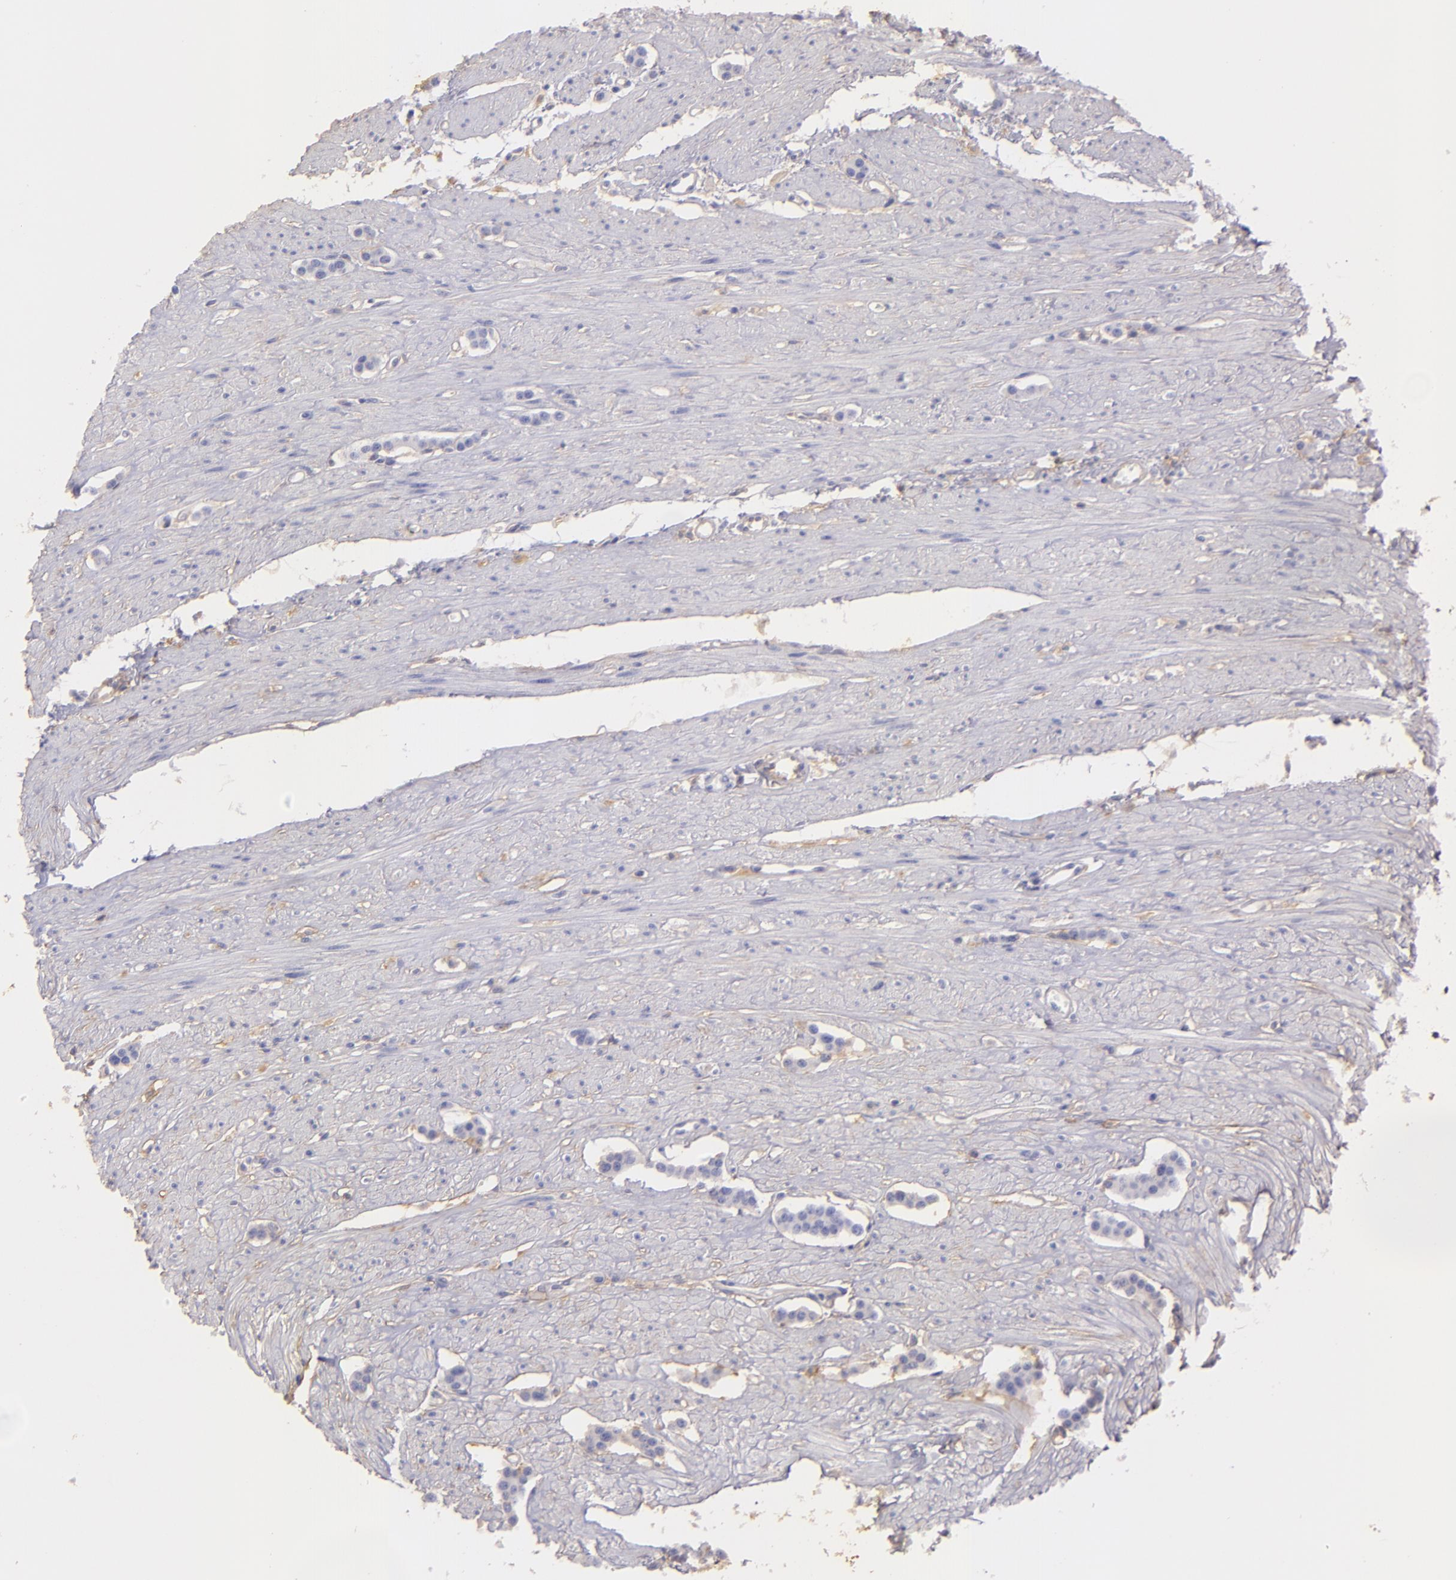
{"staining": {"intensity": "negative", "quantity": "none", "location": "none"}, "tissue": "carcinoid", "cell_type": "Tumor cells", "image_type": "cancer", "snomed": [{"axis": "morphology", "description": "Carcinoid, malignant, NOS"}, {"axis": "topography", "description": "Small intestine"}], "caption": "The IHC histopathology image has no significant positivity in tumor cells of malignant carcinoid tissue.", "gene": "CD9", "patient": {"sex": "male", "age": 60}}